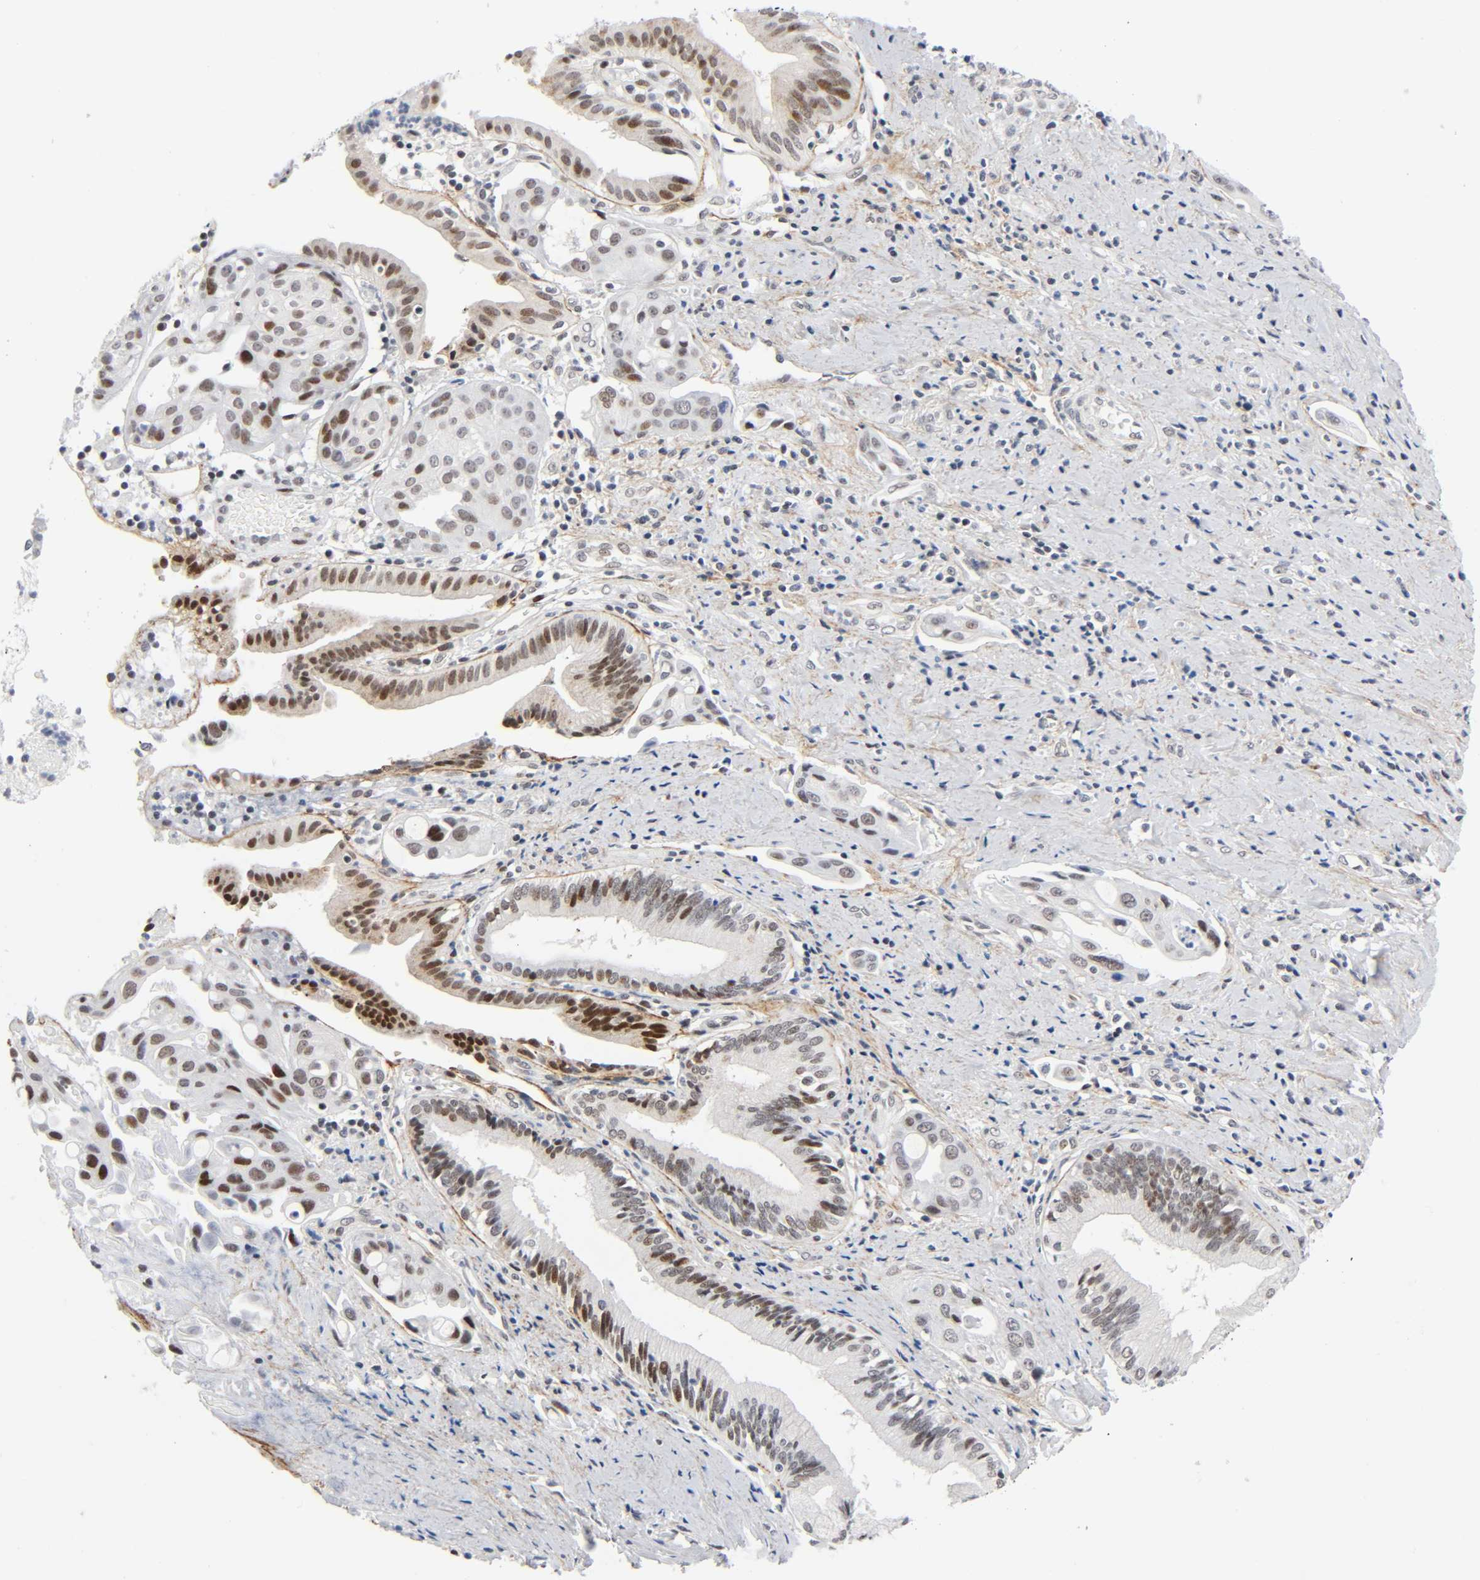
{"staining": {"intensity": "moderate", "quantity": "25%-75%", "location": "nuclear"}, "tissue": "pancreatic cancer", "cell_type": "Tumor cells", "image_type": "cancer", "snomed": [{"axis": "morphology", "description": "Adenocarcinoma, NOS"}, {"axis": "topography", "description": "Pancreas"}], "caption": "Pancreatic cancer stained with IHC exhibits moderate nuclear positivity in about 25%-75% of tumor cells.", "gene": "DIDO1", "patient": {"sex": "female", "age": 60}}